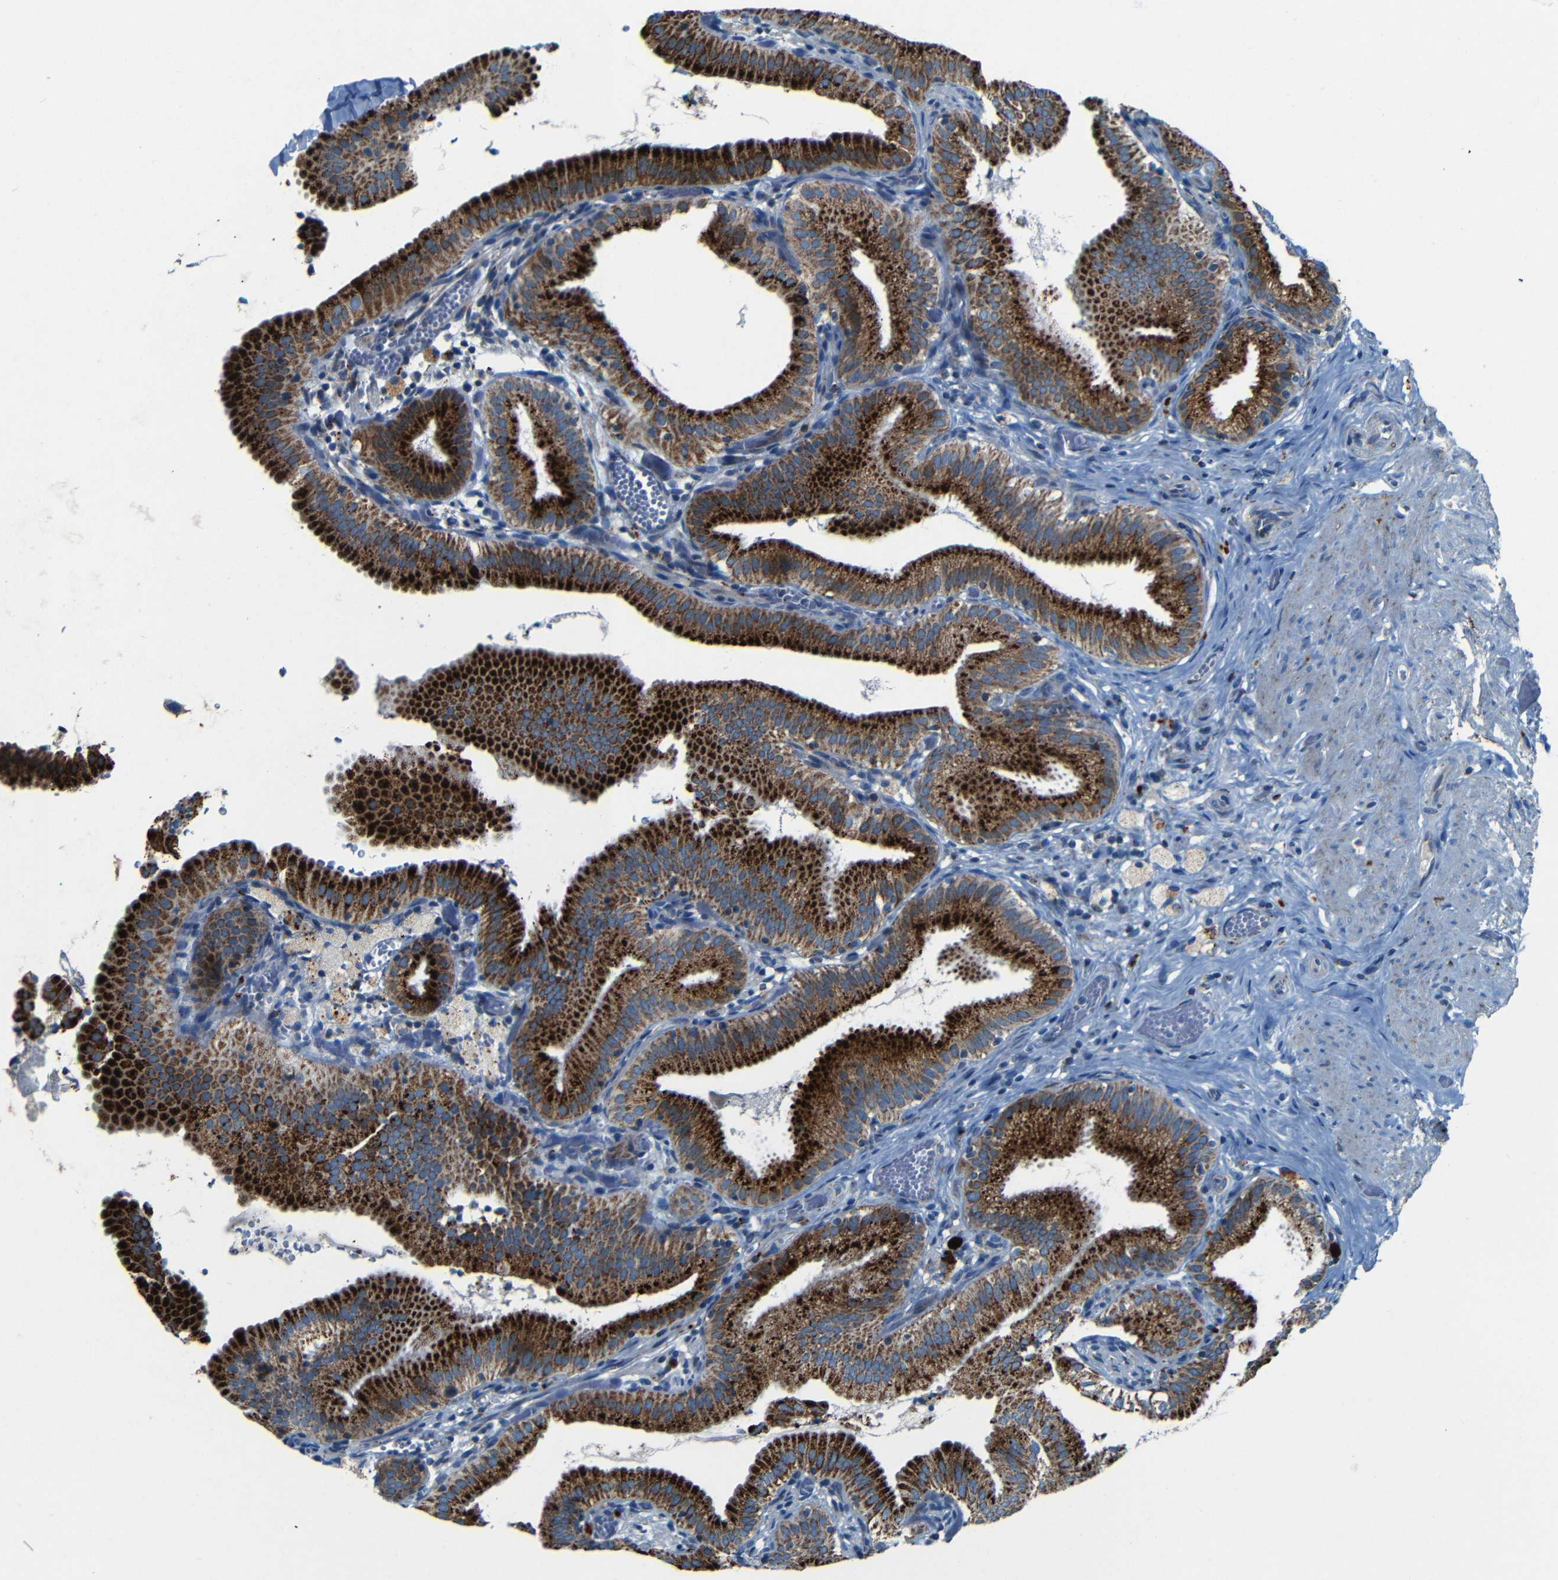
{"staining": {"intensity": "strong", "quantity": ">75%", "location": "cytoplasmic/membranous"}, "tissue": "gallbladder", "cell_type": "Glandular cells", "image_type": "normal", "snomed": [{"axis": "morphology", "description": "Normal tissue, NOS"}, {"axis": "topography", "description": "Gallbladder"}], "caption": "Brown immunohistochemical staining in unremarkable human gallbladder demonstrates strong cytoplasmic/membranous expression in about >75% of glandular cells. The protein is shown in brown color, while the nuclei are stained blue.", "gene": "WSCD2", "patient": {"sex": "male", "age": 54}}